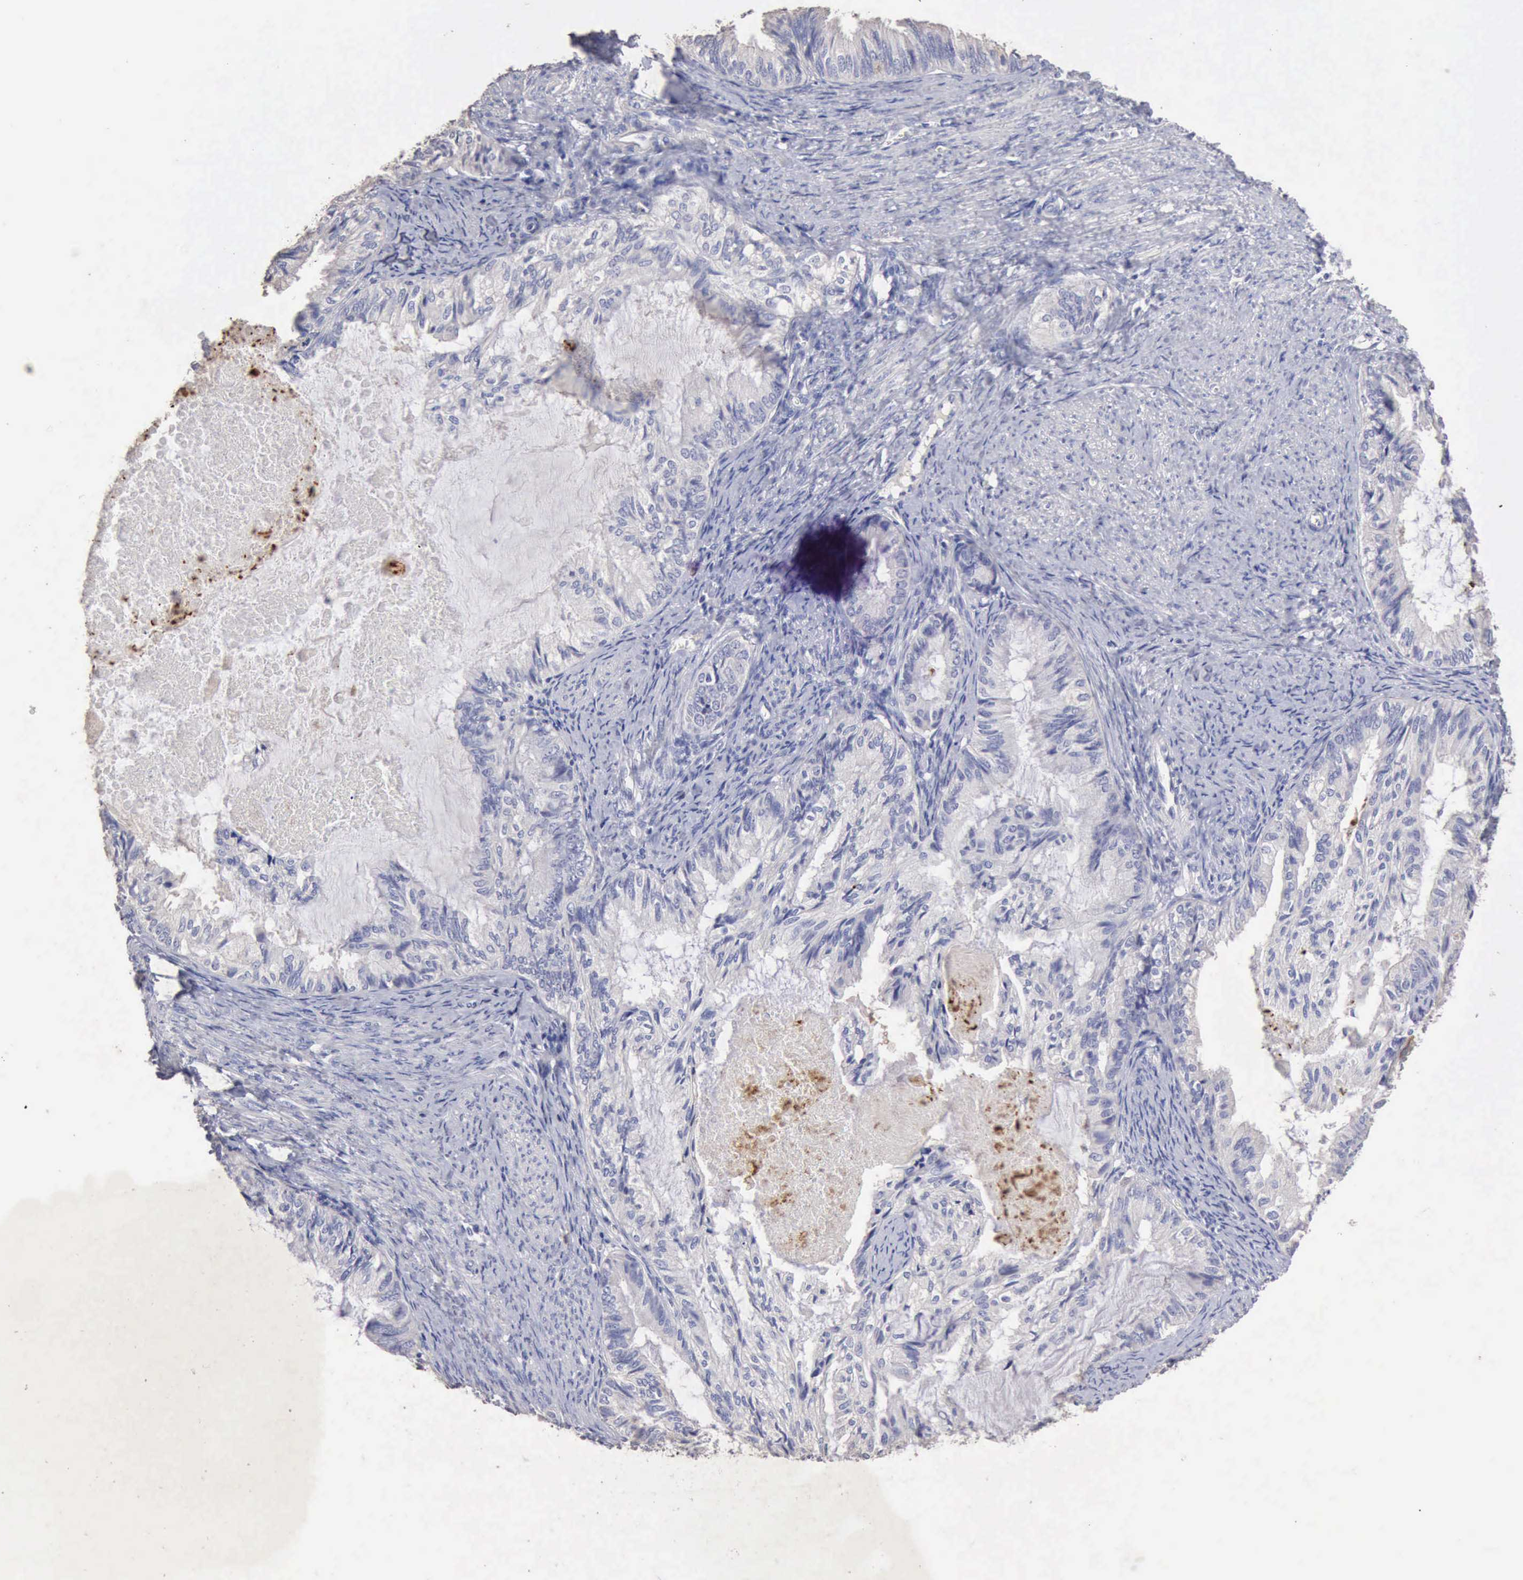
{"staining": {"intensity": "negative", "quantity": "none", "location": "none"}, "tissue": "endometrial cancer", "cell_type": "Tumor cells", "image_type": "cancer", "snomed": [{"axis": "morphology", "description": "Adenocarcinoma, NOS"}, {"axis": "topography", "description": "Endometrium"}], "caption": "Photomicrograph shows no protein staining in tumor cells of adenocarcinoma (endometrial) tissue. (DAB (3,3'-diaminobenzidine) IHC visualized using brightfield microscopy, high magnification).", "gene": "KRT6B", "patient": {"sex": "female", "age": 86}}